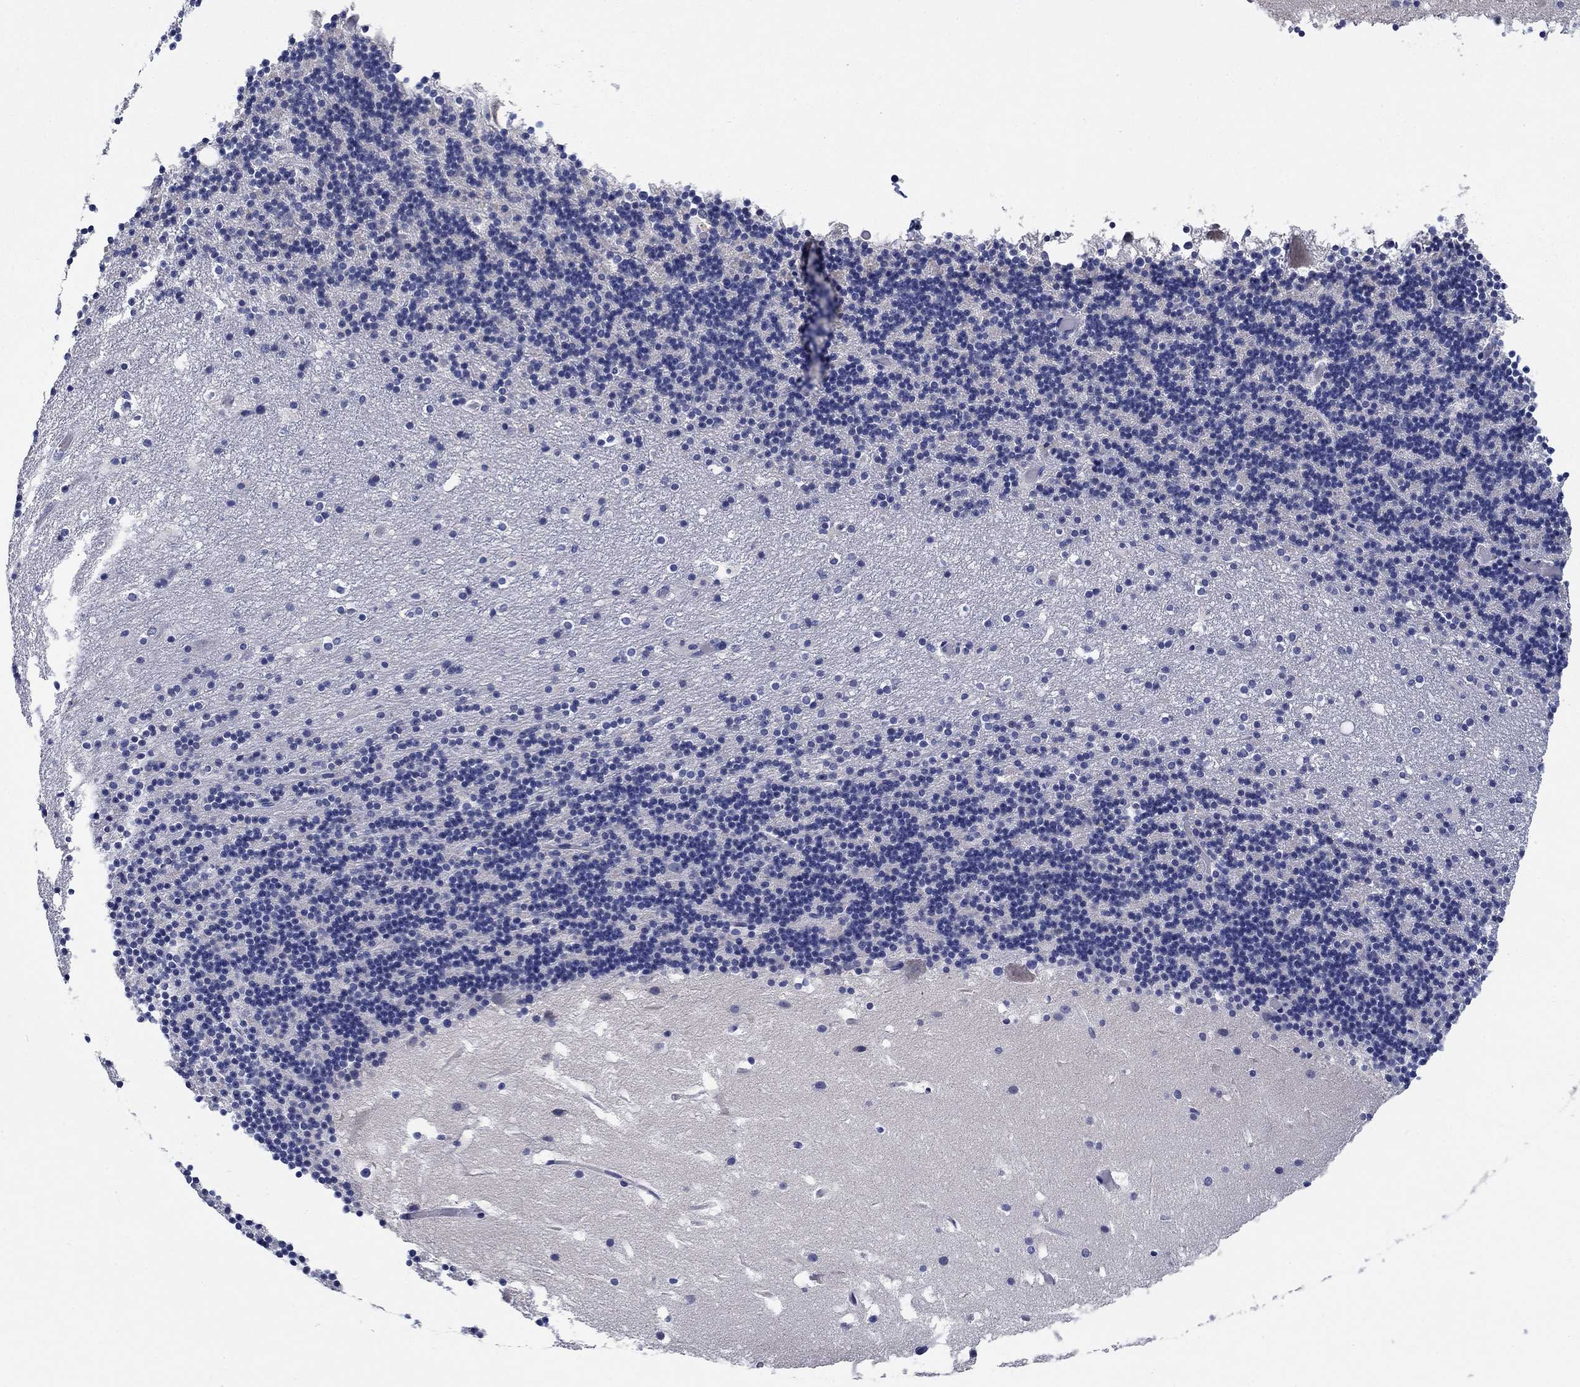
{"staining": {"intensity": "negative", "quantity": "none", "location": "none"}, "tissue": "cerebellum", "cell_type": "Cells in granular layer", "image_type": "normal", "snomed": [{"axis": "morphology", "description": "Normal tissue, NOS"}, {"axis": "topography", "description": "Cerebellum"}], "caption": "Immunohistochemical staining of normal cerebellum reveals no significant positivity in cells in granular layer.", "gene": "SMIM18", "patient": {"sex": "male", "age": 37}}